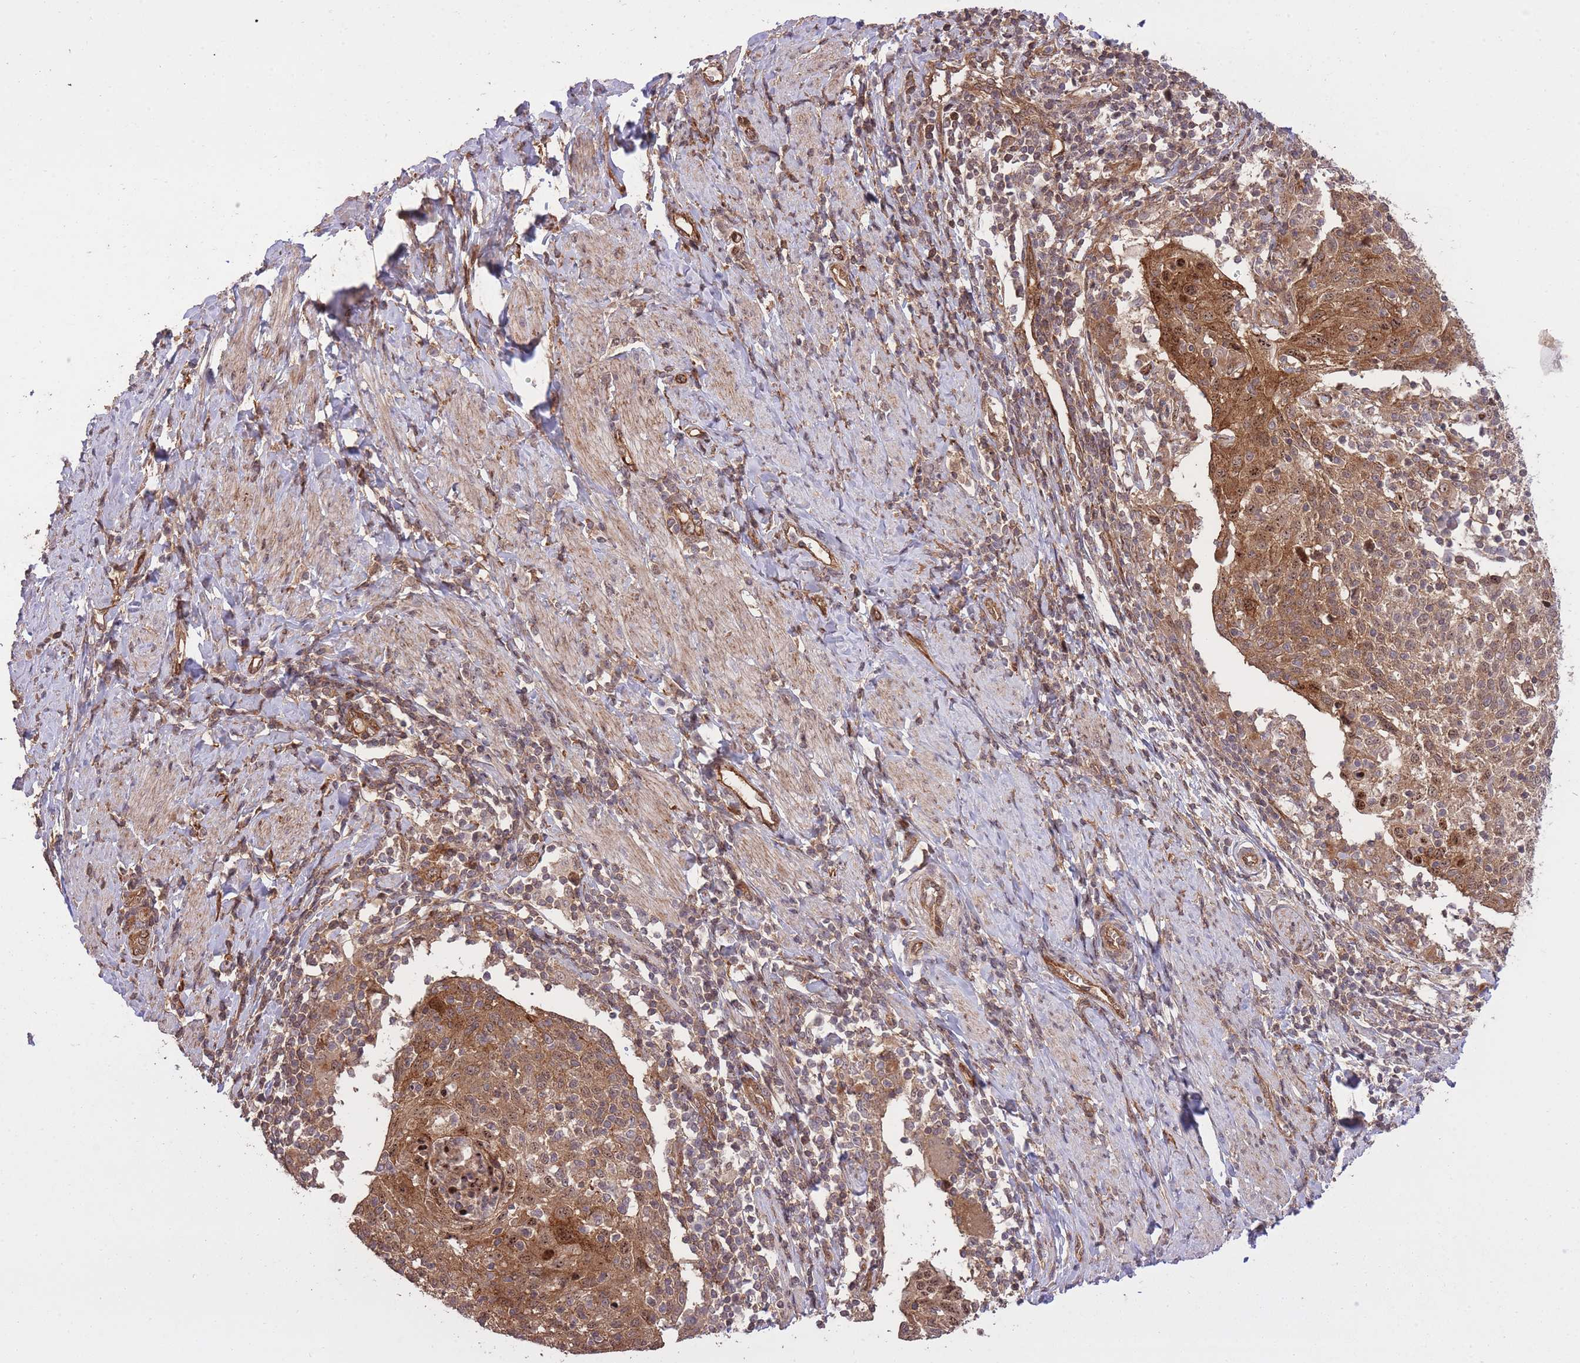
{"staining": {"intensity": "moderate", "quantity": ">75%", "location": "cytoplasmic/membranous,nuclear"}, "tissue": "cervical cancer", "cell_type": "Tumor cells", "image_type": "cancer", "snomed": [{"axis": "morphology", "description": "Squamous cell carcinoma, NOS"}, {"axis": "topography", "description": "Cervix"}], "caption": "The image shows a brown stain indicating the presence of a protein in the cytoplasmic/membranous and nuclear of tumor cells in cervical squamous cell carcinoma.", "gene": "PLD1", "patient": {"sex": "female", "age": 52}}